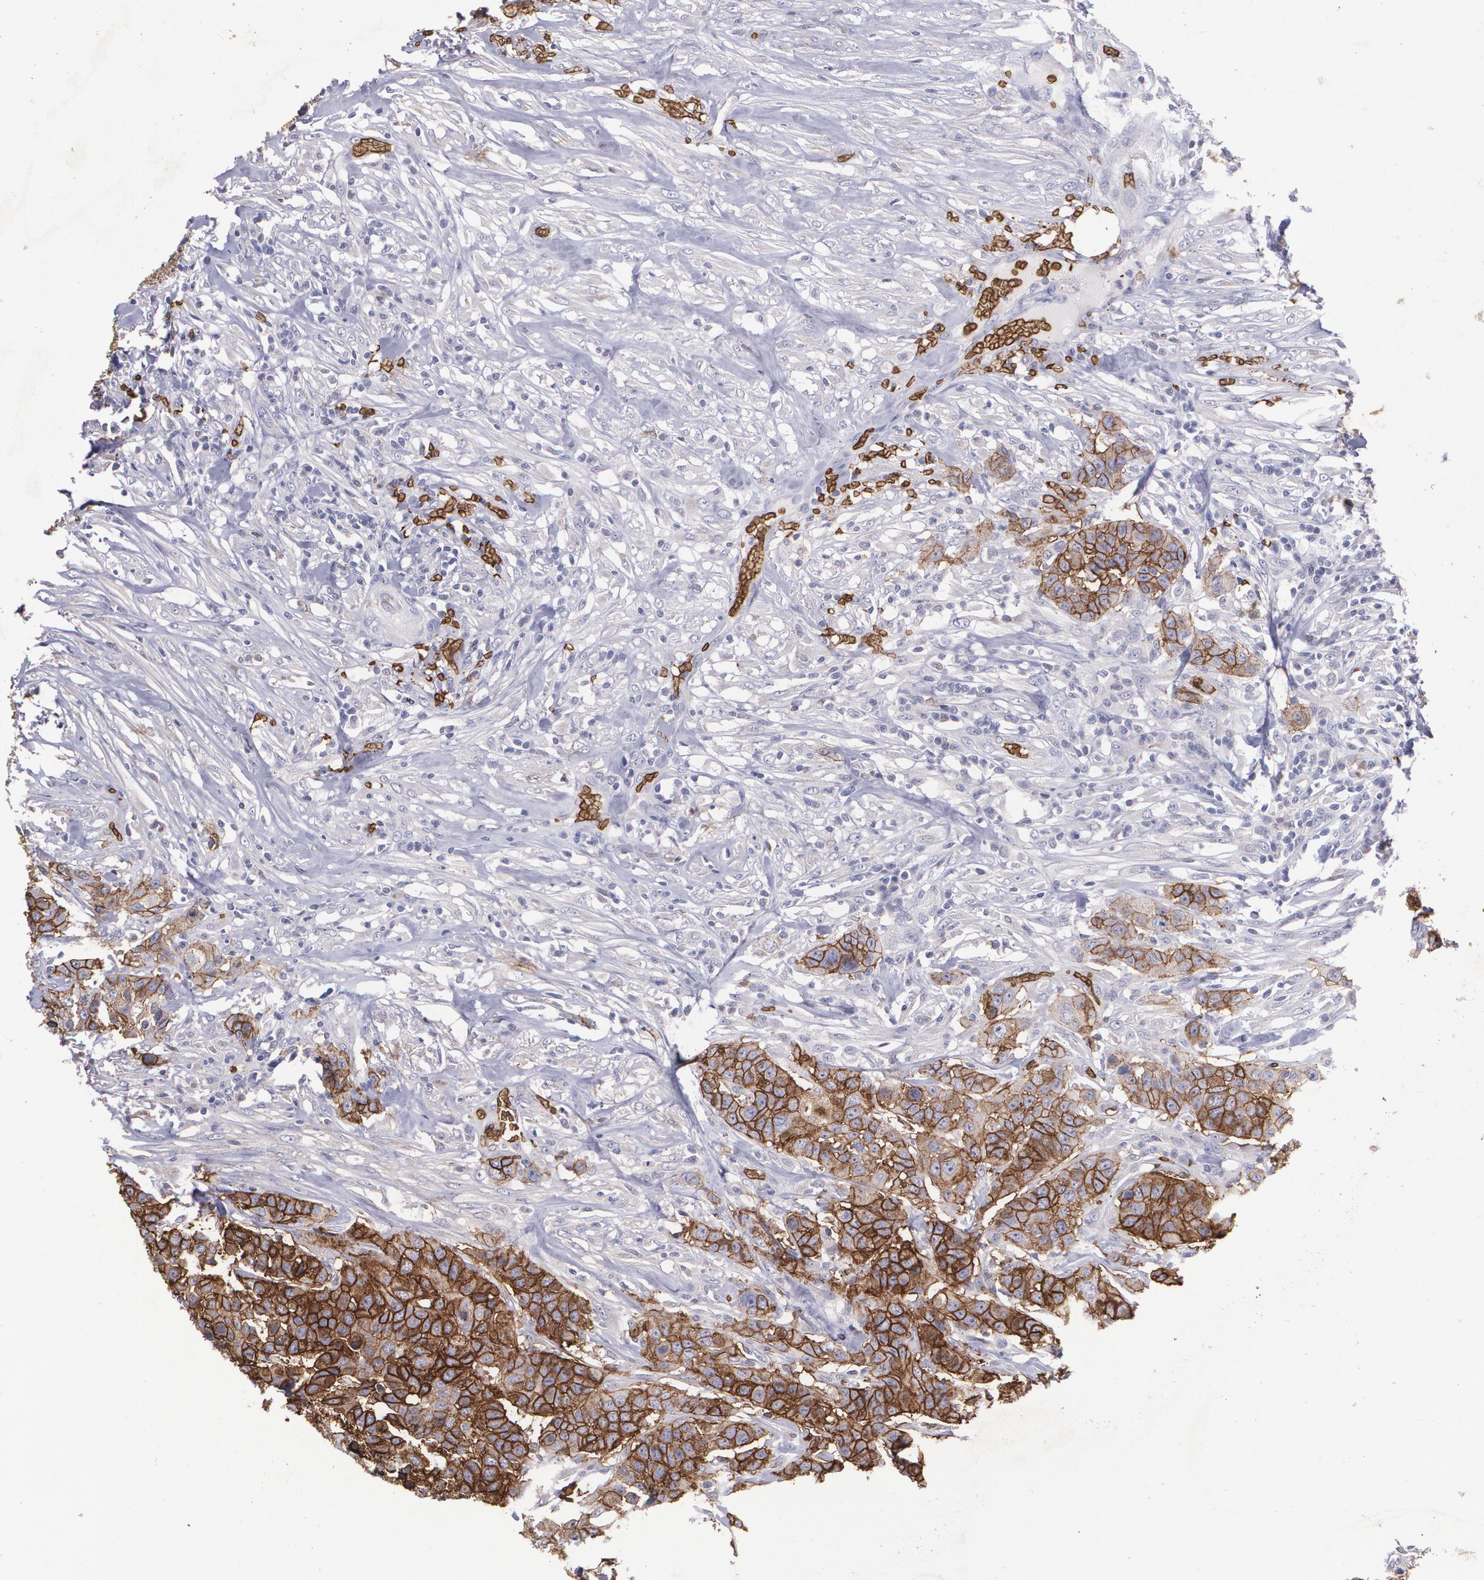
{"staining": {"intensity": "strong", "quantity": ">75%", "location": "cytoplasmic/membranous"}, "tissue": "urothelial cancer", "cell_type": "Tumor cells", "image_type": "cancer", "snomed": [{"axis": "morphology", "description": "Urothelial carcinoma, High grade"}, {"axis": "topography", "description": "Urinary bladder"}], "caption": "Immunohistochemistry of urothelial cancer demonstrates high levels of strong cytoplasmic/membranous staining in approximately >75% of tumor cells. Ihc stains the protein of interest in brown and the nuclei are stained blue.", "gene": "SLC2A1", "patient": {"sex": "male", "age": 74}}